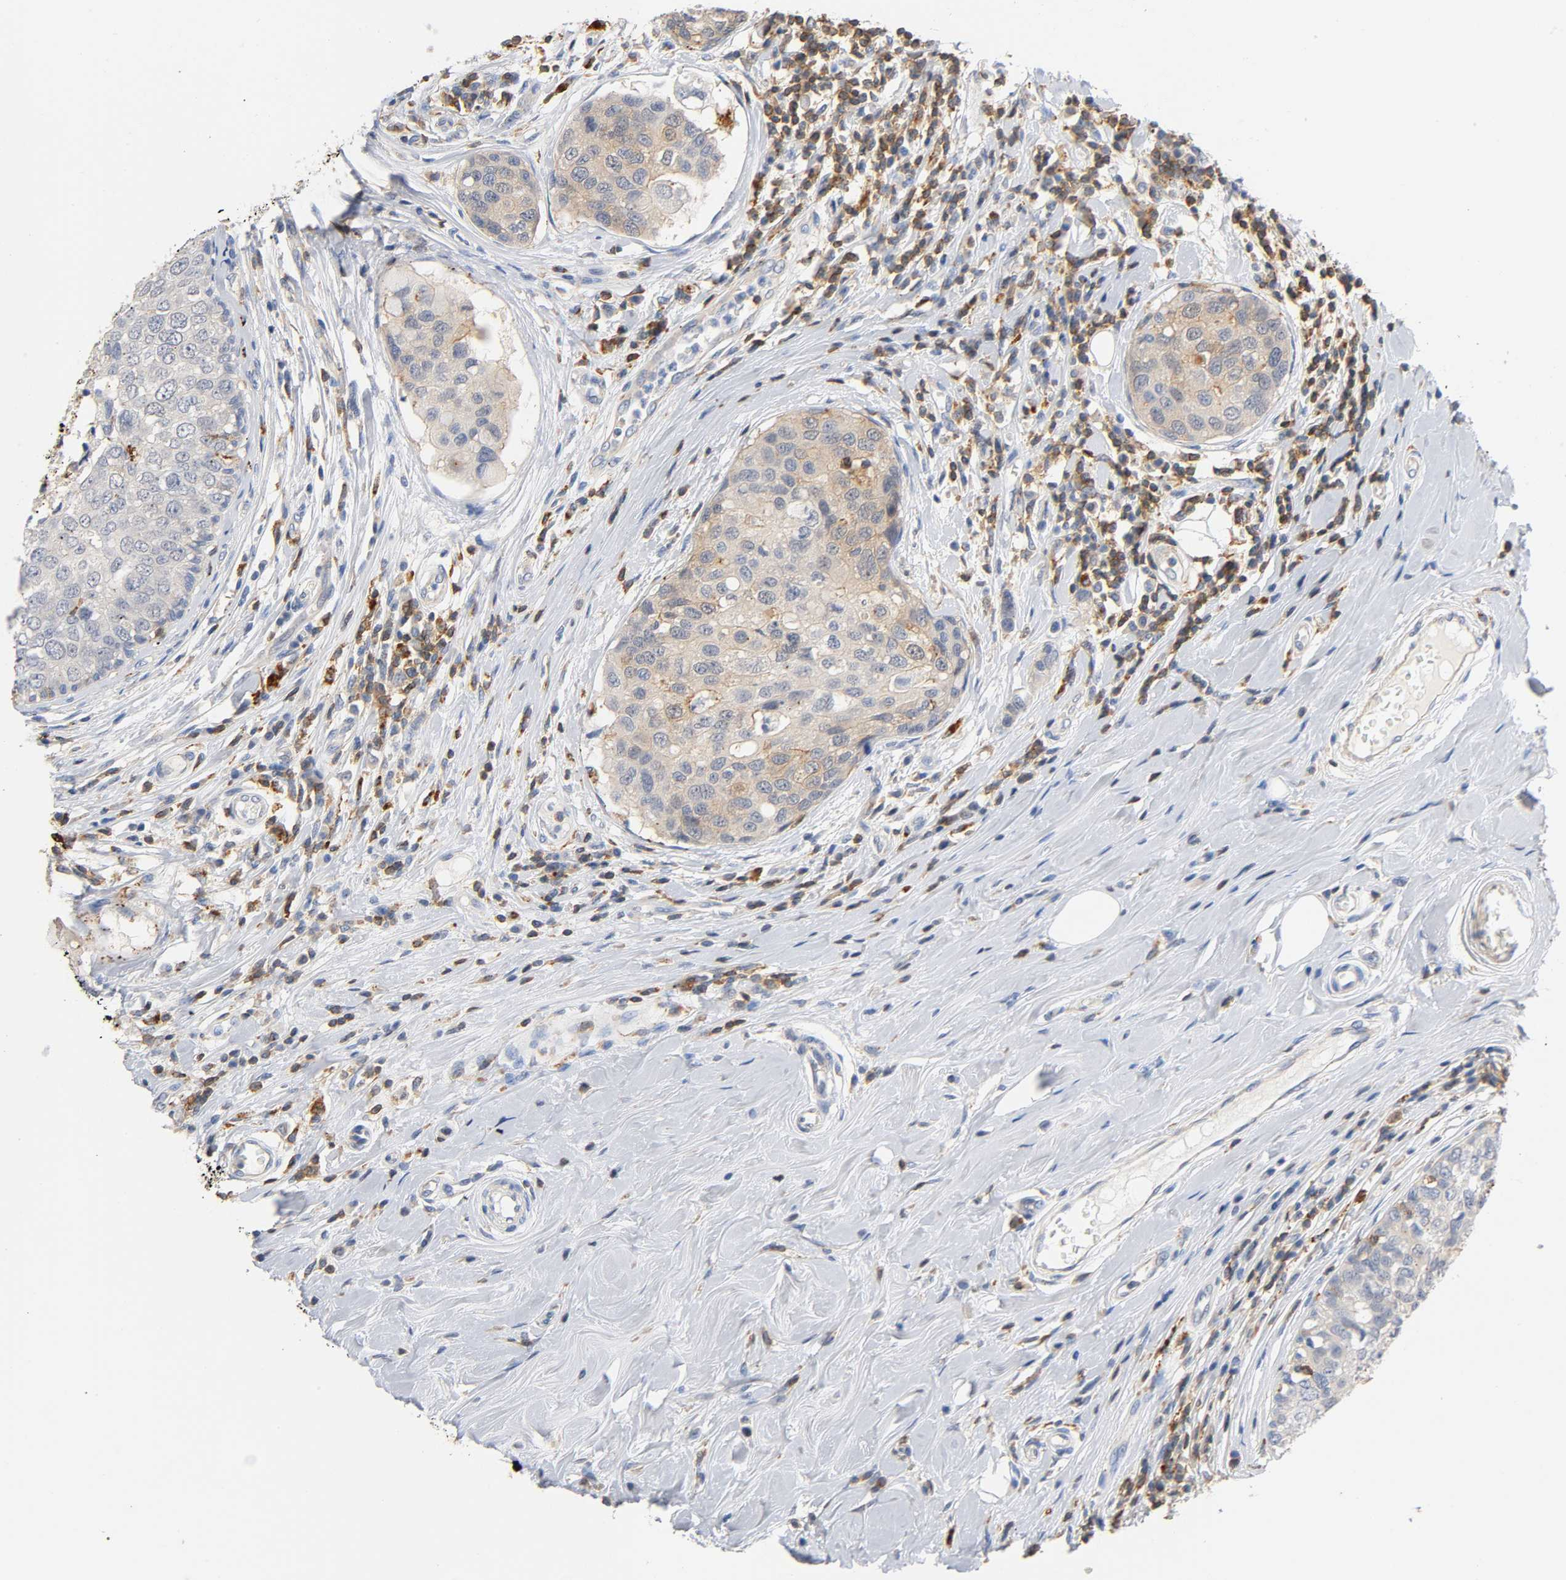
{"staining": {"intensity": "weak", "quantity": ">75%", "location": "cytoplasmic/membranous"}, "tissue": "breast cancer", "cell_type": "Tumor cells", "image_type": "cancer", "snomed": [{"axis": "morphology", "description": "Duct carcinoma"}, {"axis": "topography", "description": "Breast"}], "caption": "Immunohistochemistry (DAB (3,3'-diaminobenzidine)) staining of breast cancer reveals weak cytoplasmic/membranous protein positivity in about >75% of tumor cells.", "gene": "UCKL1", "patient": {"sex": "female", "age": 27}}